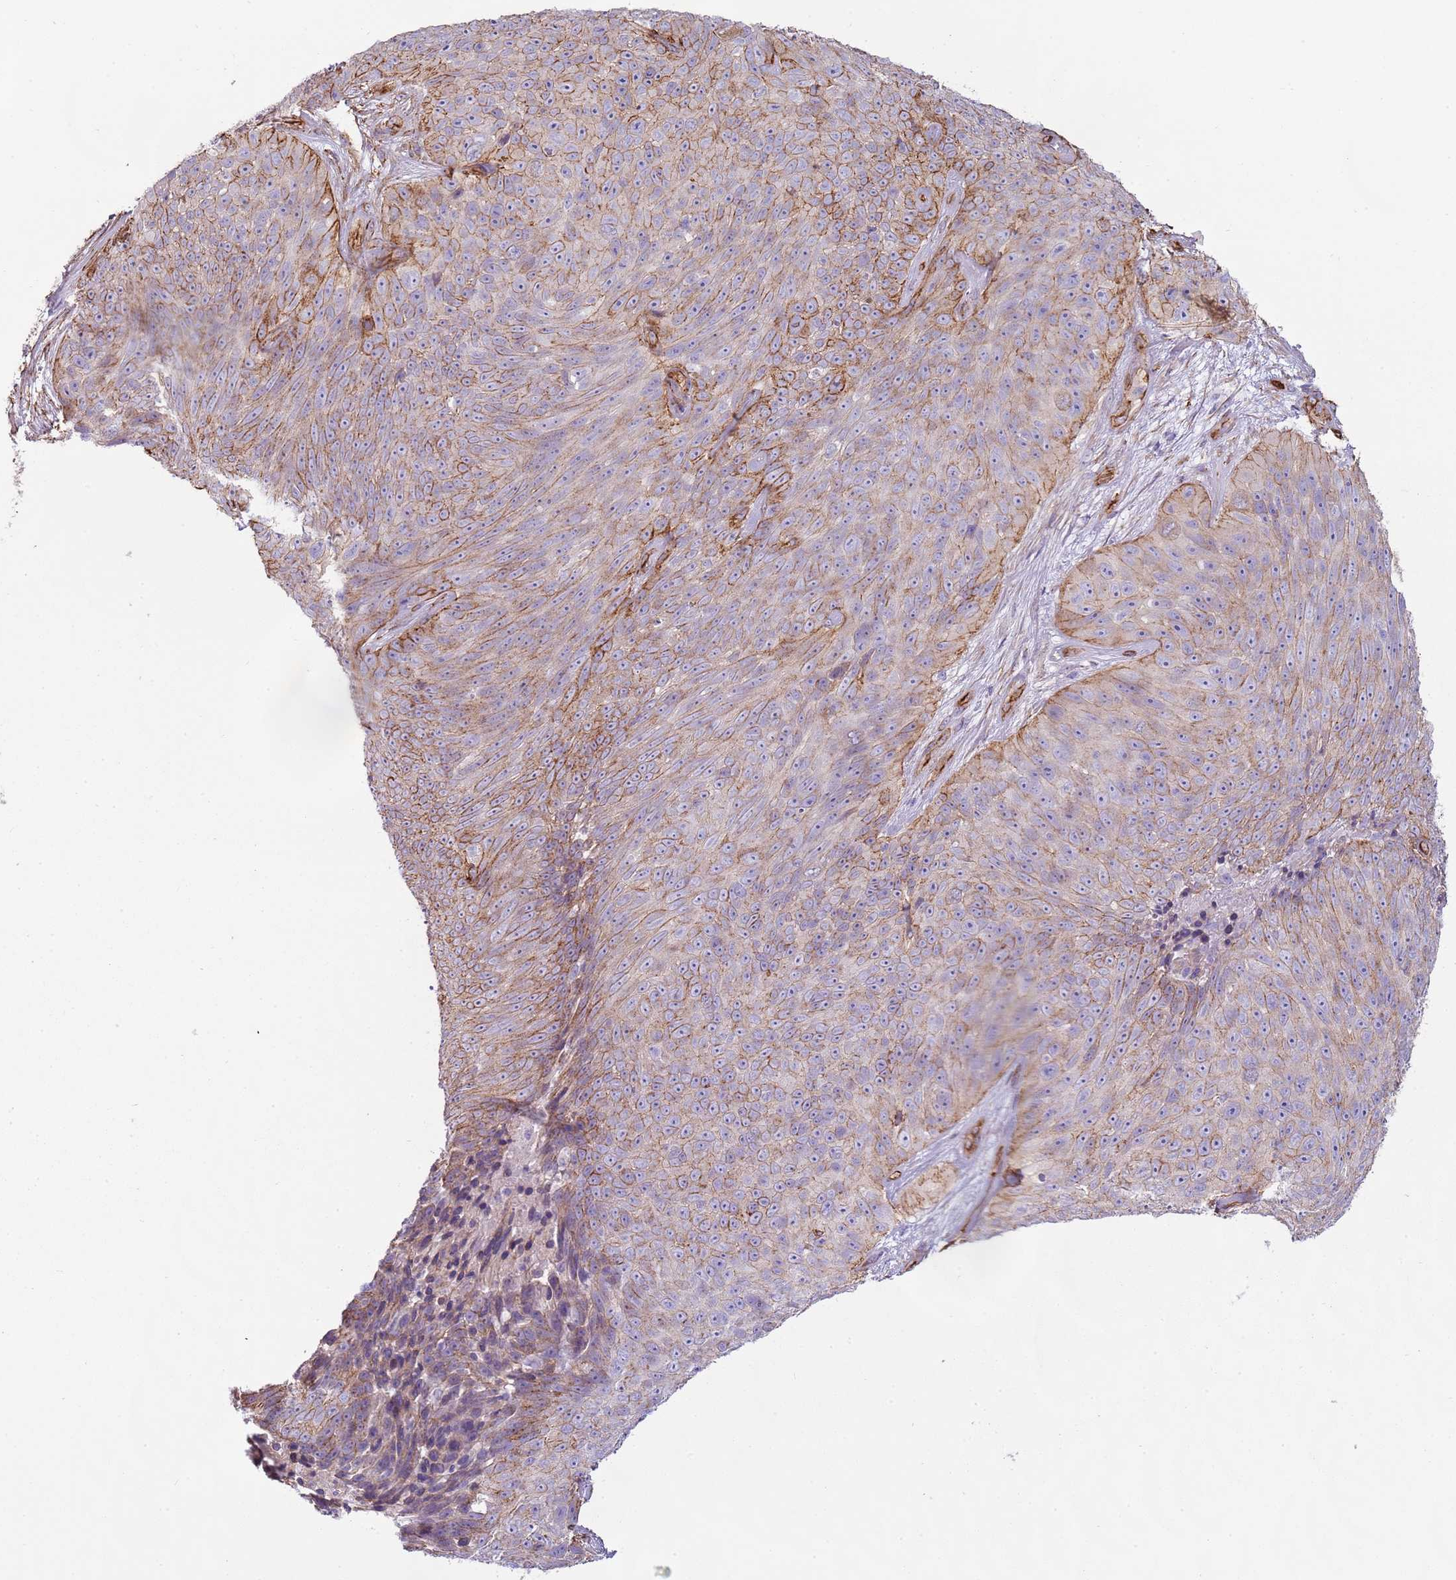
{"staining": {"intensity": "moderate", "quantity": "25%-75%", "location": "cytoplasmic/membranous"}, "tissue": "skin cancer", "cell_type": "Tumor cells", "image_type": "cancer", "snomed": [{"axis": "morphology", "description": "Squamous cell carcinoma, NOS"}, {"axis": "topography", "description": "Skin"}], "caption": "A brown stain highlights moderate cytoplasmic/membranous positivity of a protein in squamous cell carcinoma (skin) tumor cells. (Brightfield microscopy of DAB IHC at high magnification).", "gene": "CTDSPL", "patient": {"sex": "female", "age": 87}}